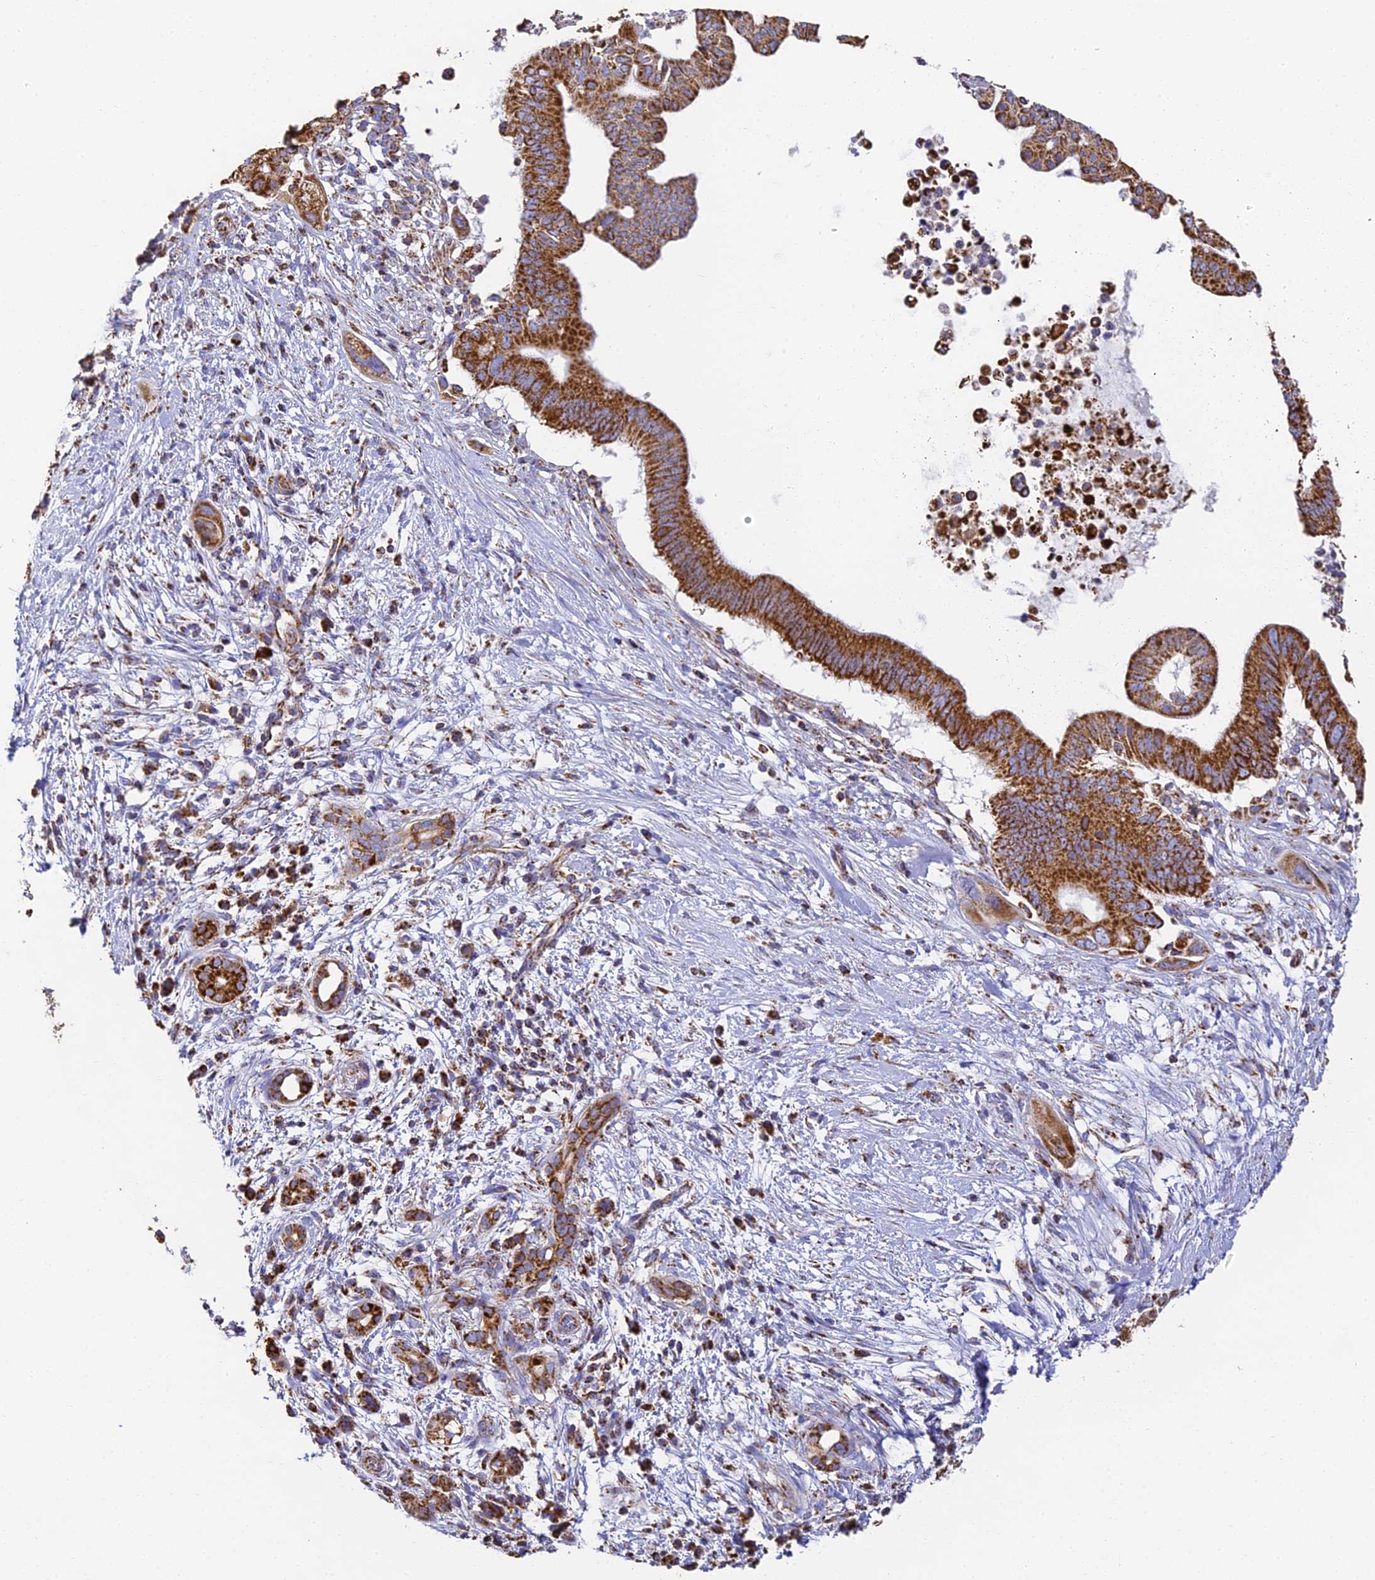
{"staining": {"intensity": "strong", "quantity": ">75%", "location": "cytoplasmic/membranous"}, "tissue": "pancreatic cancer", "cell_type": "Tumor cells", "image_type": "cancer", "snomed": [{"axis": "morphology", "description": "Adenocarcinoma, NOS"}, {"axis": "topography", "description": "Pancreas"}], "caption": "Protein positivity by immunohistochemistry shows strong cytoplasmic/membranous expression in about >75% of tumor cells in pancreatic cancer (adenocarcinoma).", "gene": "COX6C", "patient": {"sex": "male", "age": 68}}